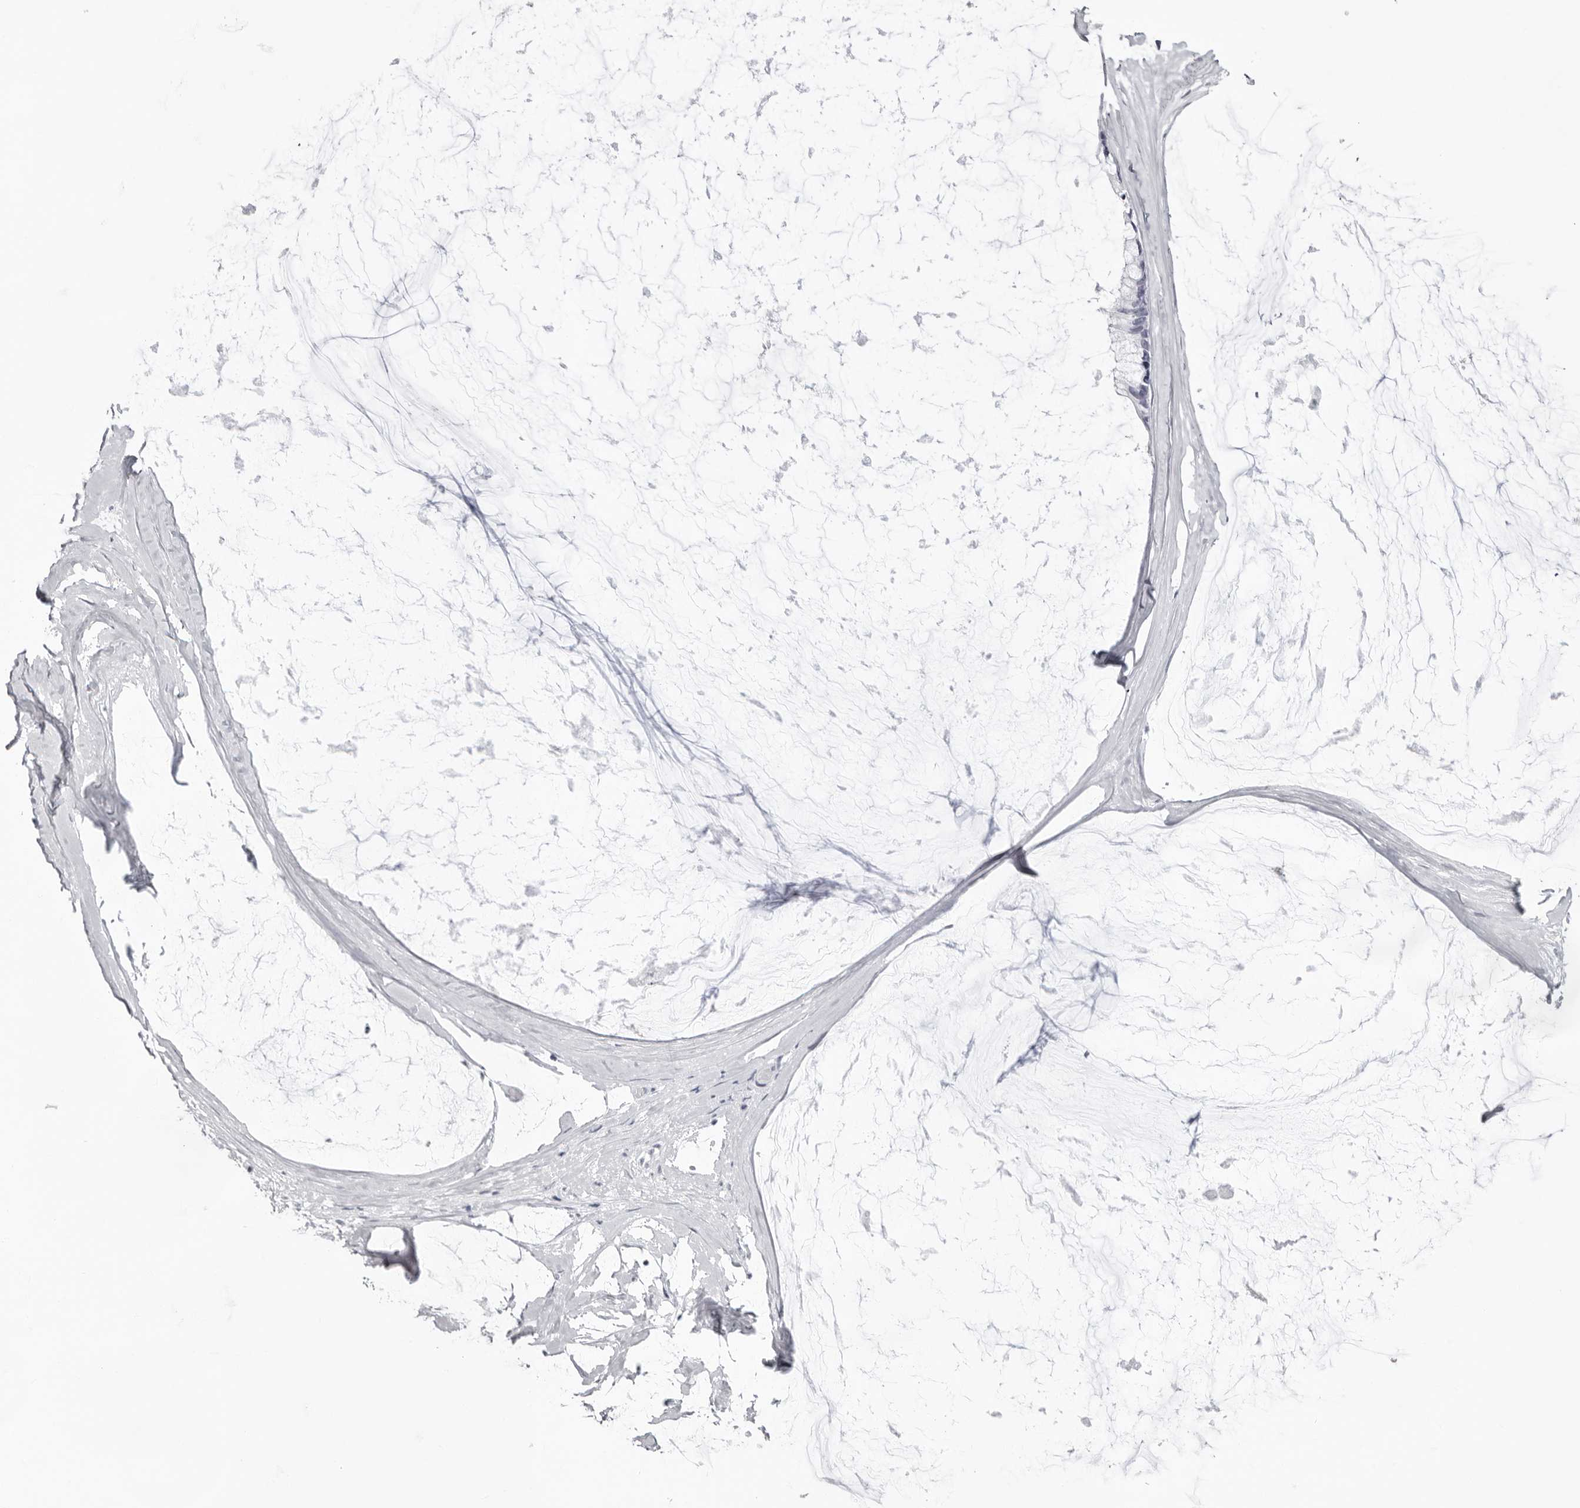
{"staining": {"intensity": "negative", "quantity": "none", "location": "none"}, "tissue": "ovarian cancer", "cell_type": "Tumor cells", "image_type": "cancer", "snomed": [{"axis": "morphology", "description": "Cystadenocarcinoma, mucinous, NOS"}, {"axis": "topography", "description": "Ovary"}], "caption": "The photomicrograph exhibits no significant staining in tumor cells of mucinous cystadenocarcinoma (ovarian). Nuclei are stained in blue.", "gene": "INSL3", "patient": {"sex": "female", "age": 39}}